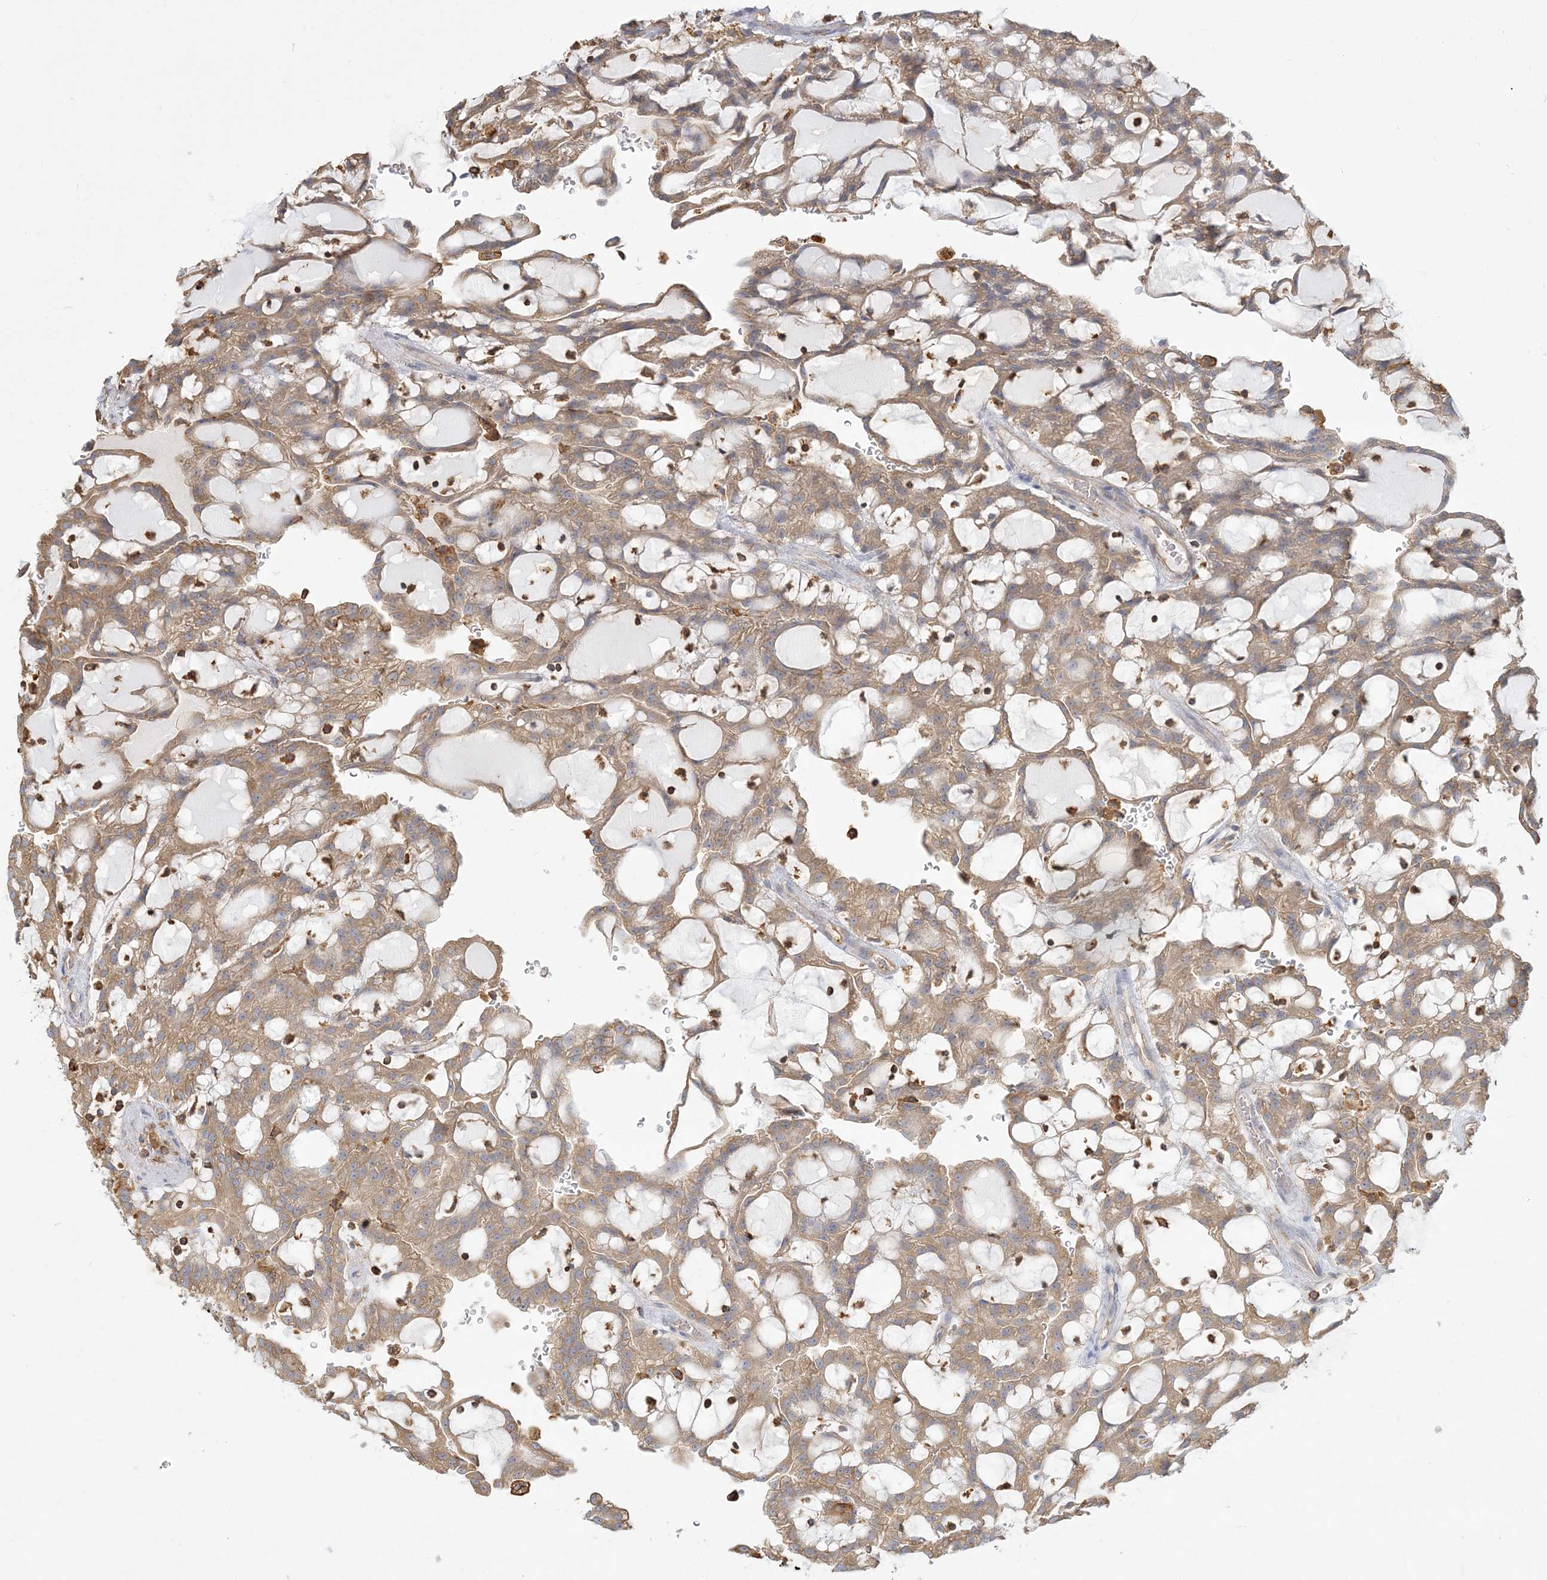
{"staining": {"intensity": "moderate", "quantity": ">75%", "location": "cytoplasmic/membranous"}, "tissue": "renal cancer", "cell_type": "Tumor cells", "image_type": "cancer", "snomed": [{"axis": "morphology", "description": "Adenocarcinoma, NOS"}, {"axis": "topography", "description": "Kidney"}], "caption": "An image showing moderate cytoplasmic/membranous expression in approximately >75% of tumor cells in renal cancer (adenocarcinoma), as visualized by brown immunohistochemical staining.", "gene": "ANKS1A", "patient": {"sex": "male", "age": 63}}